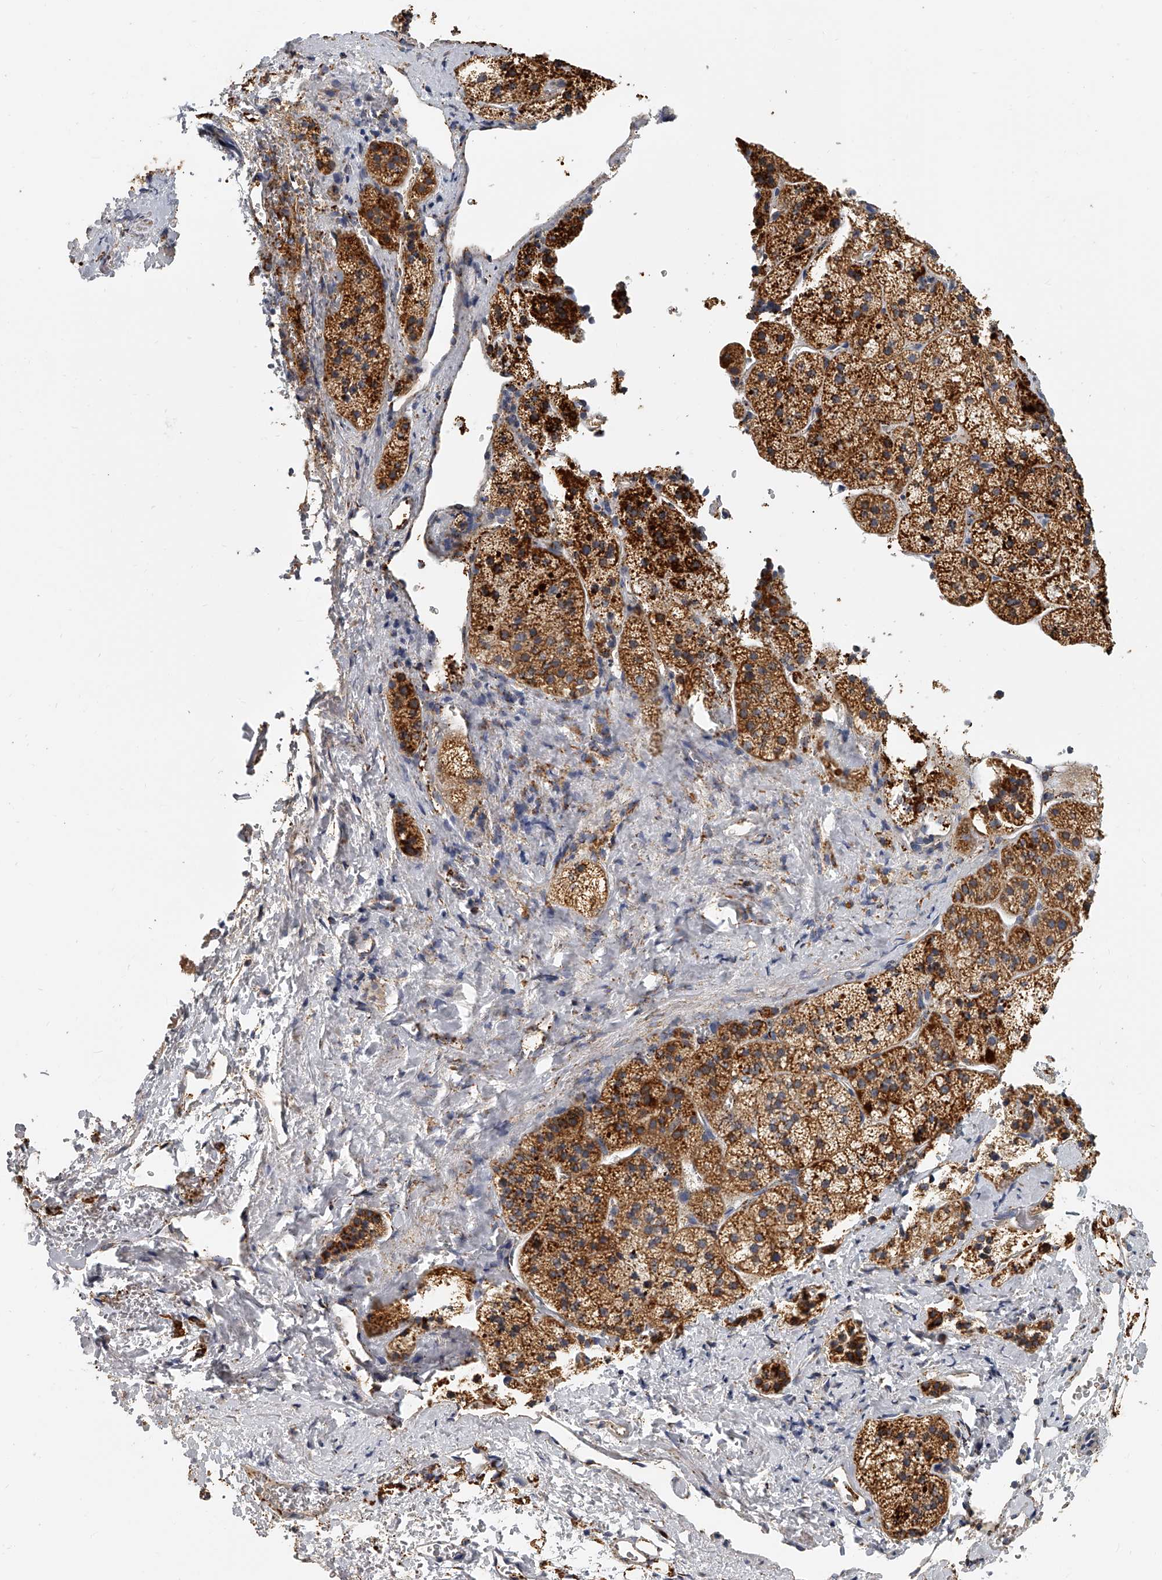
{"staining": {"intensity": "strong", "quantity": ">75%", "location": "cytoplasmic/membranous"}, "tissue": "adrenal gland", "cell_type": "Glandular cells", "image_type": "normal", "snomed": [{"axis": "morphology", "description": "Normal tissue, NOS"}, {"axis": "topography", "description": "Adrenal gland"}], "caption": "Unremarkable adrenal gland was stained to show a protein in brown. There is high levels of strong cytoplasmic/membranous staining in about >75% of glandular cells. (brown staining indicates protein expression, while blue staining denotes nuclei).", "gene": "KLHL7", "patient": {"sex": "female", "age": 44}}